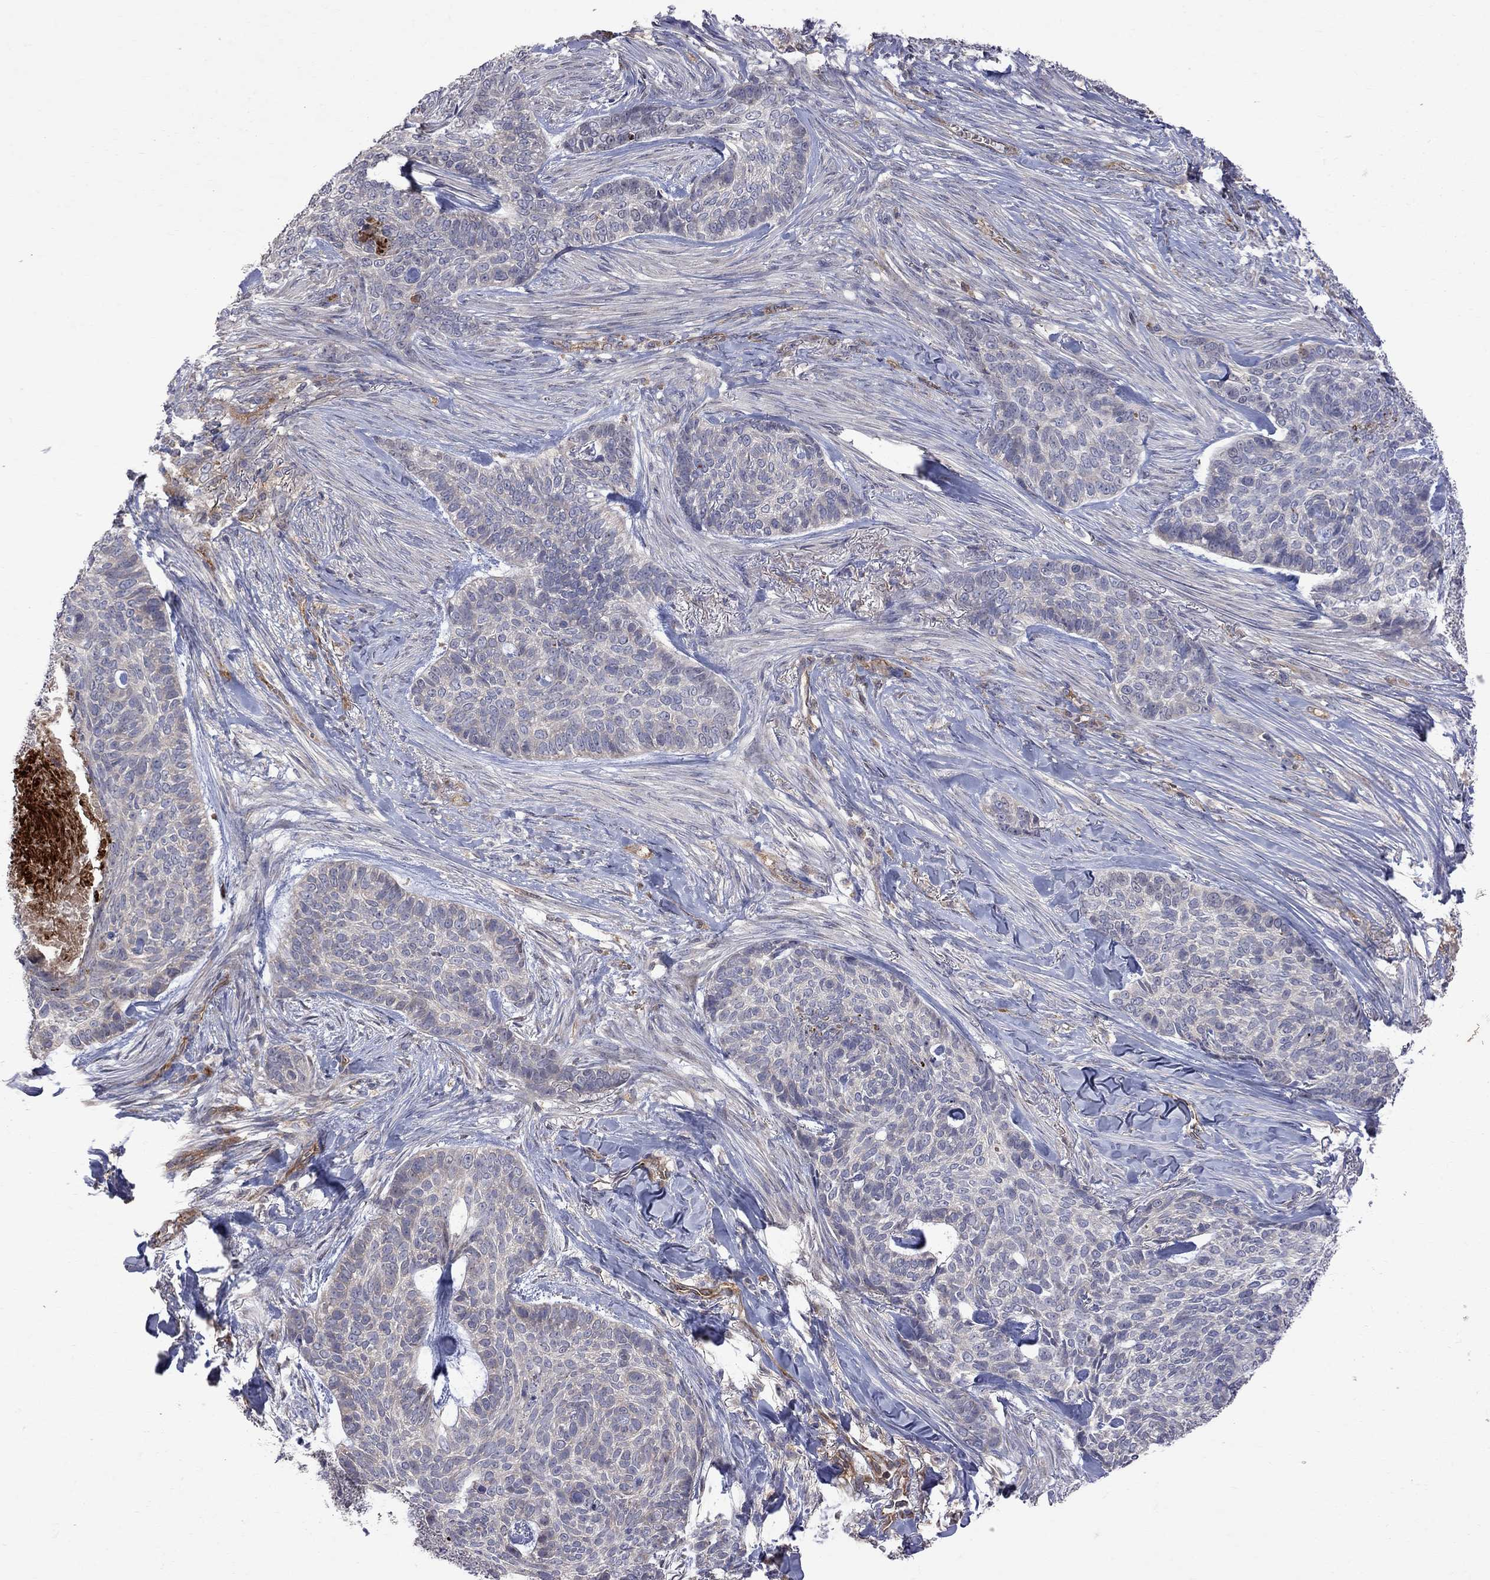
{"staining": {"intensity": "negative", "quantity": "none", "location": "none"}, "tissue": "skin cancer", "cell_type": "Tumor cells", "image_type": "cancer", "snomed": [{"axis": "morphology", "description": "Basal cell carcinoma"}, {"axis": "topography", "description": "Skin"}], "caption": "The photomicrograph reveals no significant expression in tumor cells of skin cancer. (DAB (3,3'-diaminobenzidine) IHC with hematoxylin counter stain).", "gene": "ABI3", "patient": {"sex": "female", "age": 69}}